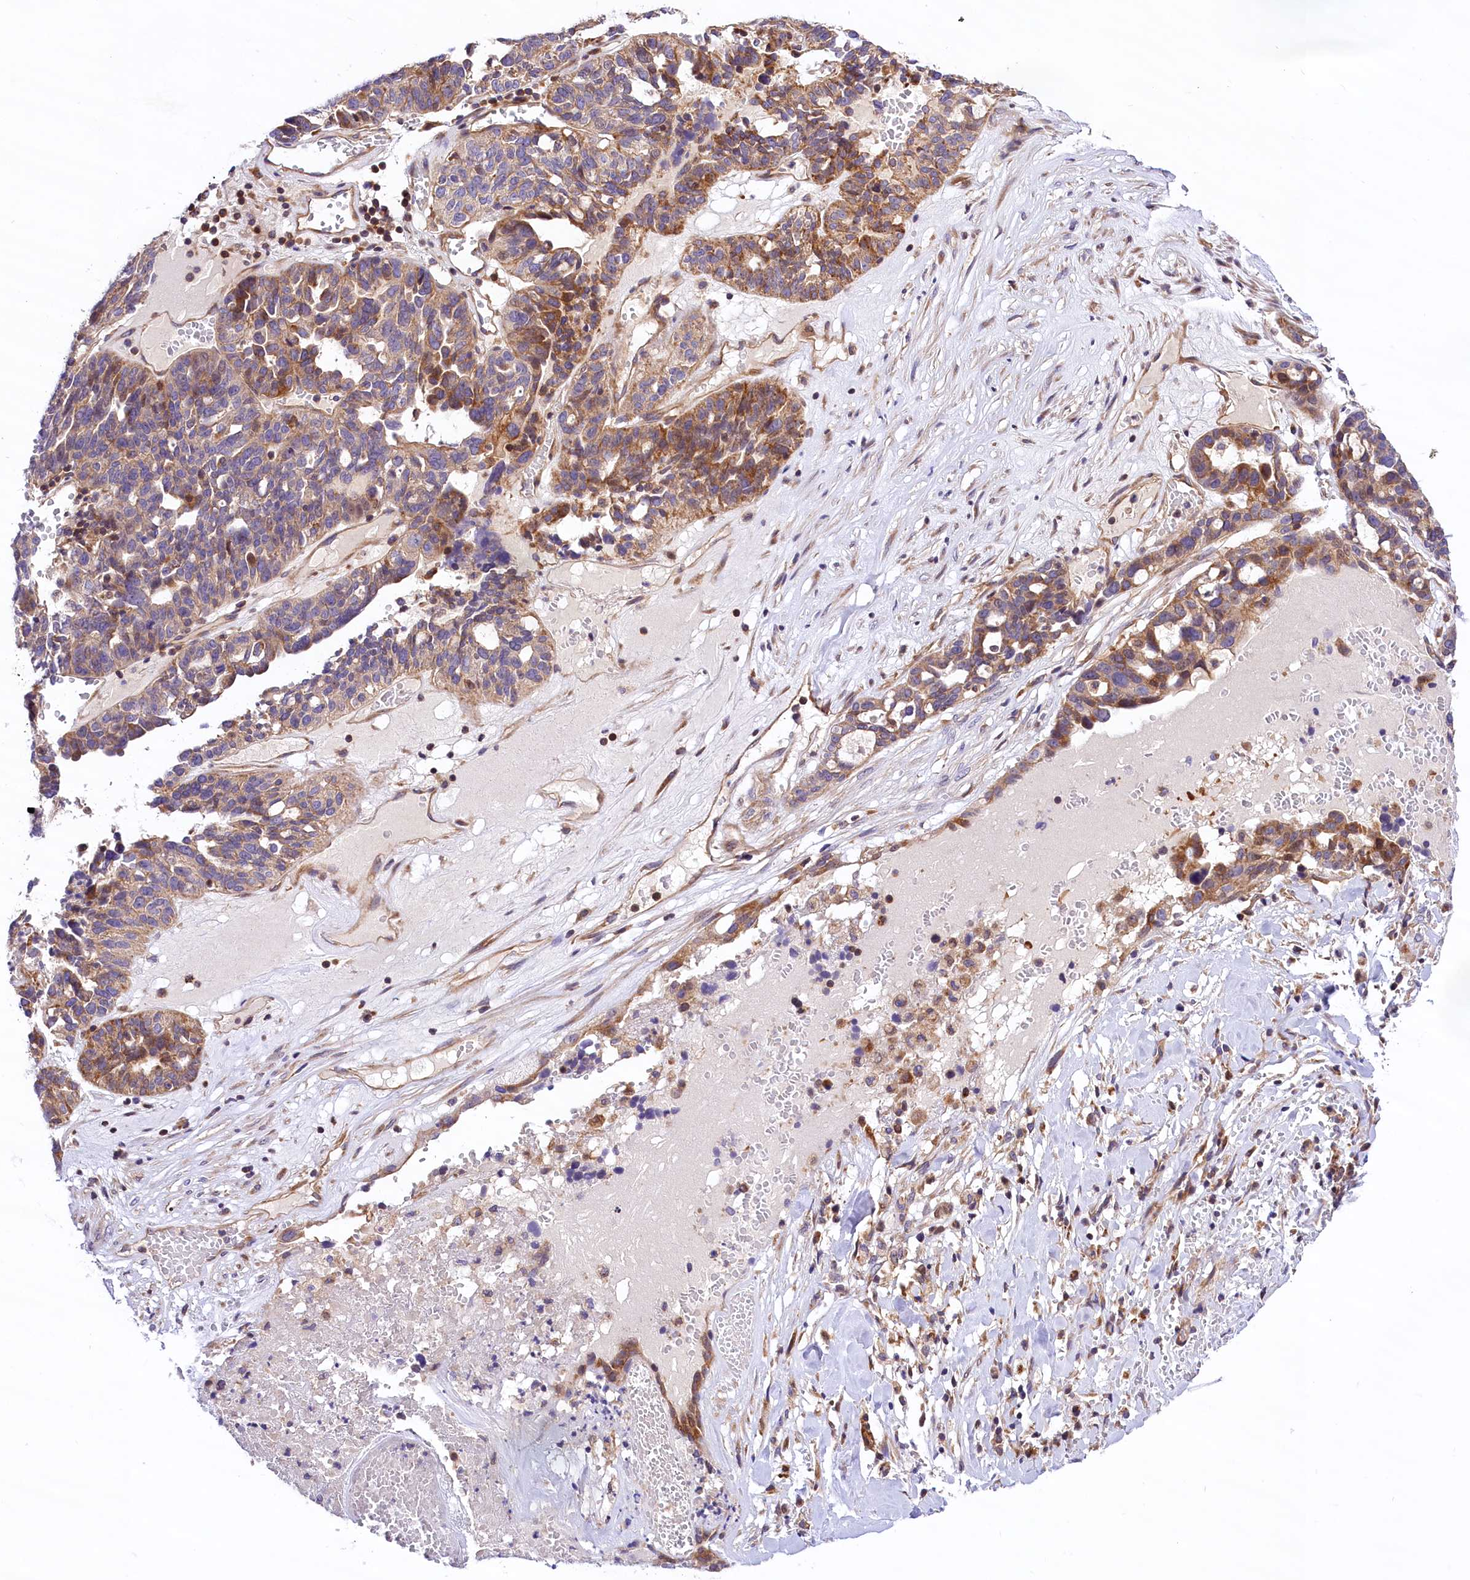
{"staining": {"intensity": "moderate", "quantity": "<25%", "location": "cytoplasmic/membranous"}, "tissue": "ovarian cancer", "cell_type": "Tumor cells", "image_type": "cancer", "snomed": [{"axis": "morphology", "description": "Cystadenocarcinoma, serous, NOS"}, {"axis": "topography", "description": "Ovary"}], "caption": "The micrograph exhibits staining of ovarian cancer, revealing moderate cytoplasmic/membranous protein staining (brown color) within tumor cells. (DAB = brown stain, brightfield microscopy at high magnification).", "gene": "ARMC6", "patient": {"sex": "female", "age": 59}}